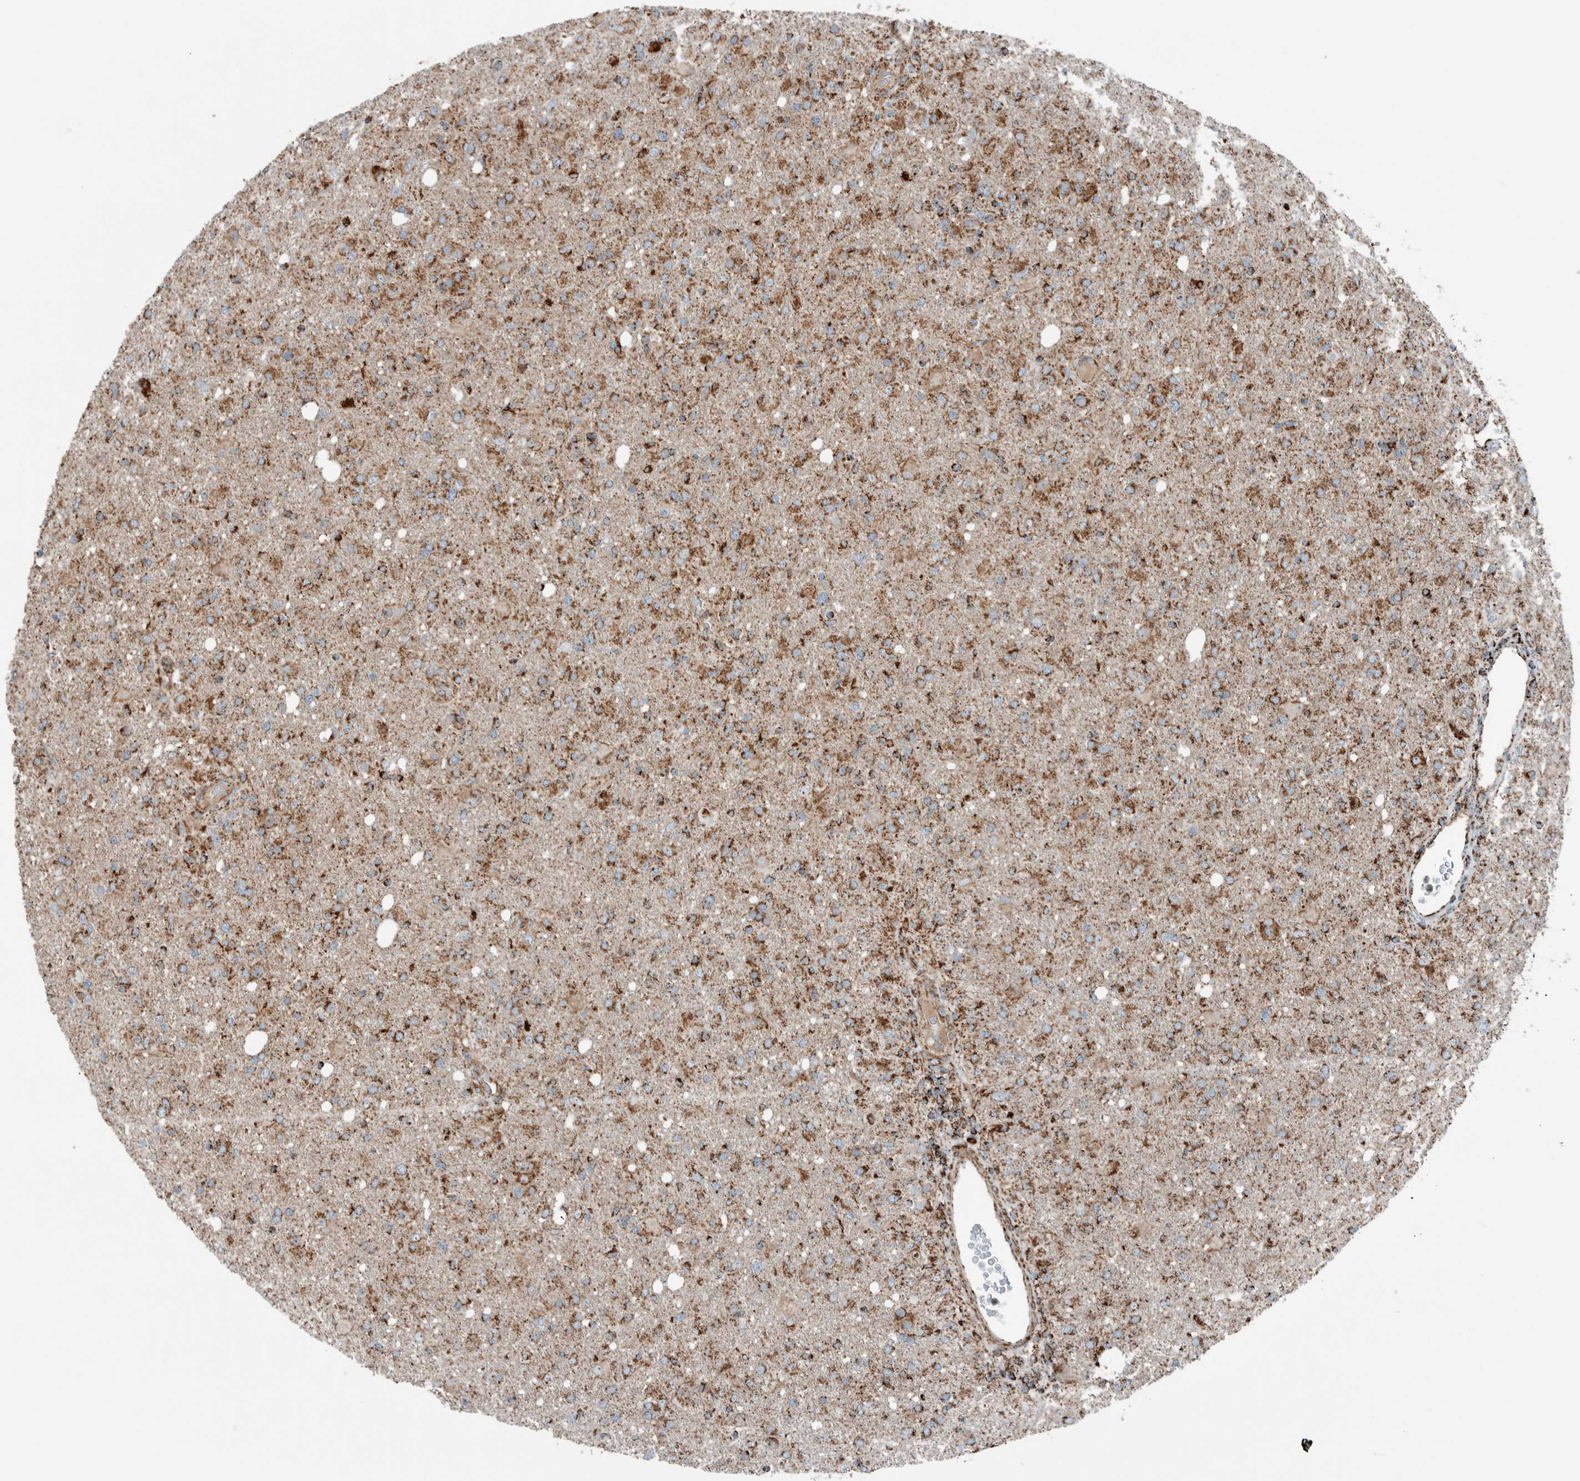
{"staining": {"intensity": "moderate", "quantity": ">75%", "location": "cytoplasmic/membranous"}, "tissue": "glioma", "cell_type": "Tumor cells", "image_type": "cancer", "snomed": [{"axis": "morphology", "description": "Glioma, malignant, High grade"}, {"axis": "topography", "description": "Brain"}], "caption": "Immunohistochemical staining of glioma displays medium levels of moderate cytoplasmic/membranous positivity in approximately >75% of tumor cells.", "gene": "CNTROB", "patient": {"sex": "female", "age": 57}}